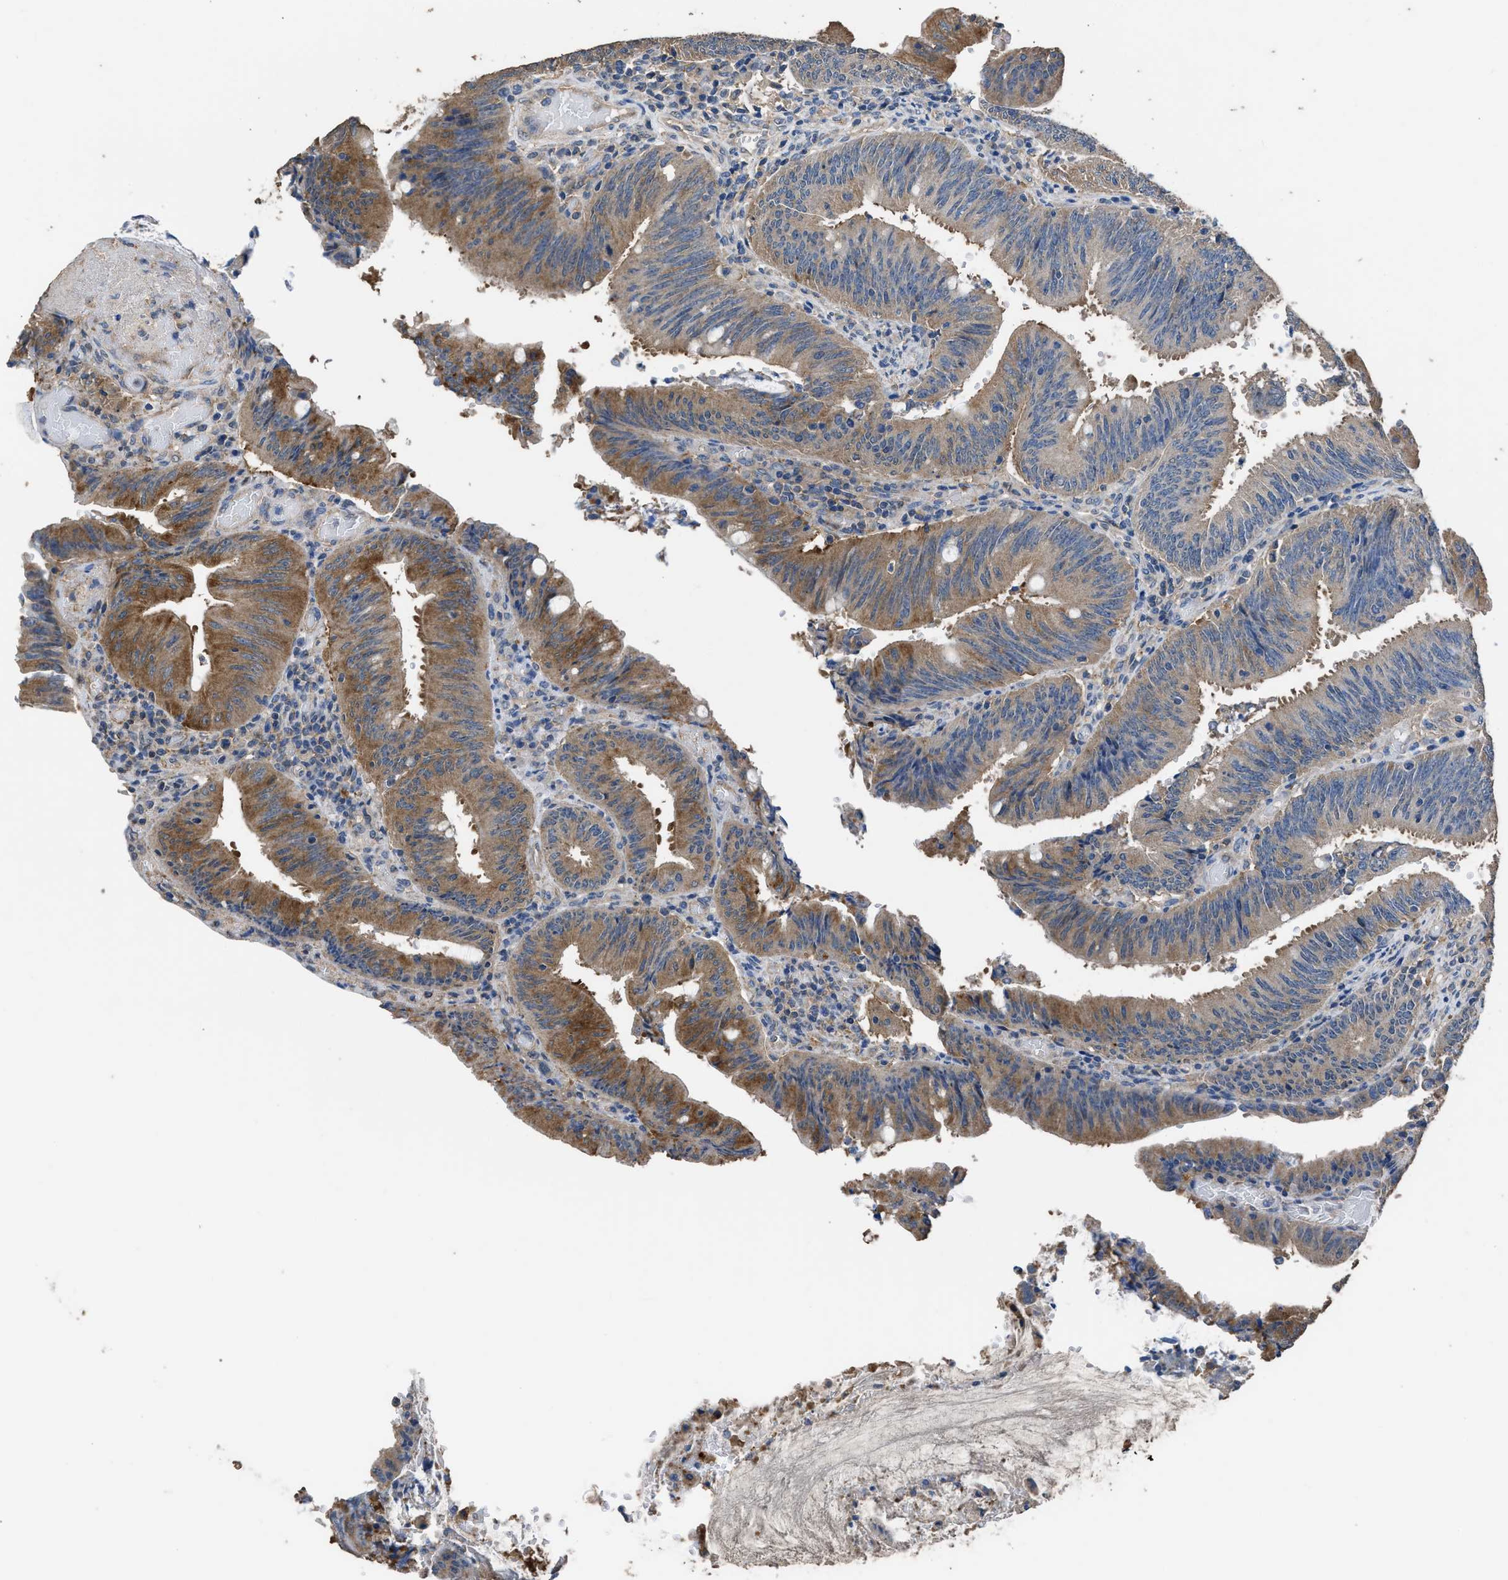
{"staining": {"intensity": "moderate", "quantity": ">75%", "location": "cytoplasmic/membranous"}, "tissue": "colorectal cancer", "cell_type": "Tumor cells", "image_type": "cancer", "snomed": [{"axis": "morphology", "description": "Normal tissue, NOS"}, {"axis": "morphology", "description": "Adenocarcinoma, NOS"}, {"axis": "topography", "description": "Rectum"}], "caption": "Immunohistochemistry staining of colorectal cancer (adenocarcinoma), which exhibits medium levels of moderate cytoplasmic/membranous staining in about >75% of tumor cells indicating moderate cytoplasmic/membranous protein positivity. The staining was performed using DAB (brown) for protein detection and nuclei were counterstained in hematoxylin (blue).", "gene": "ITSN1", "patient": {"sex": "female", "age": 66}}